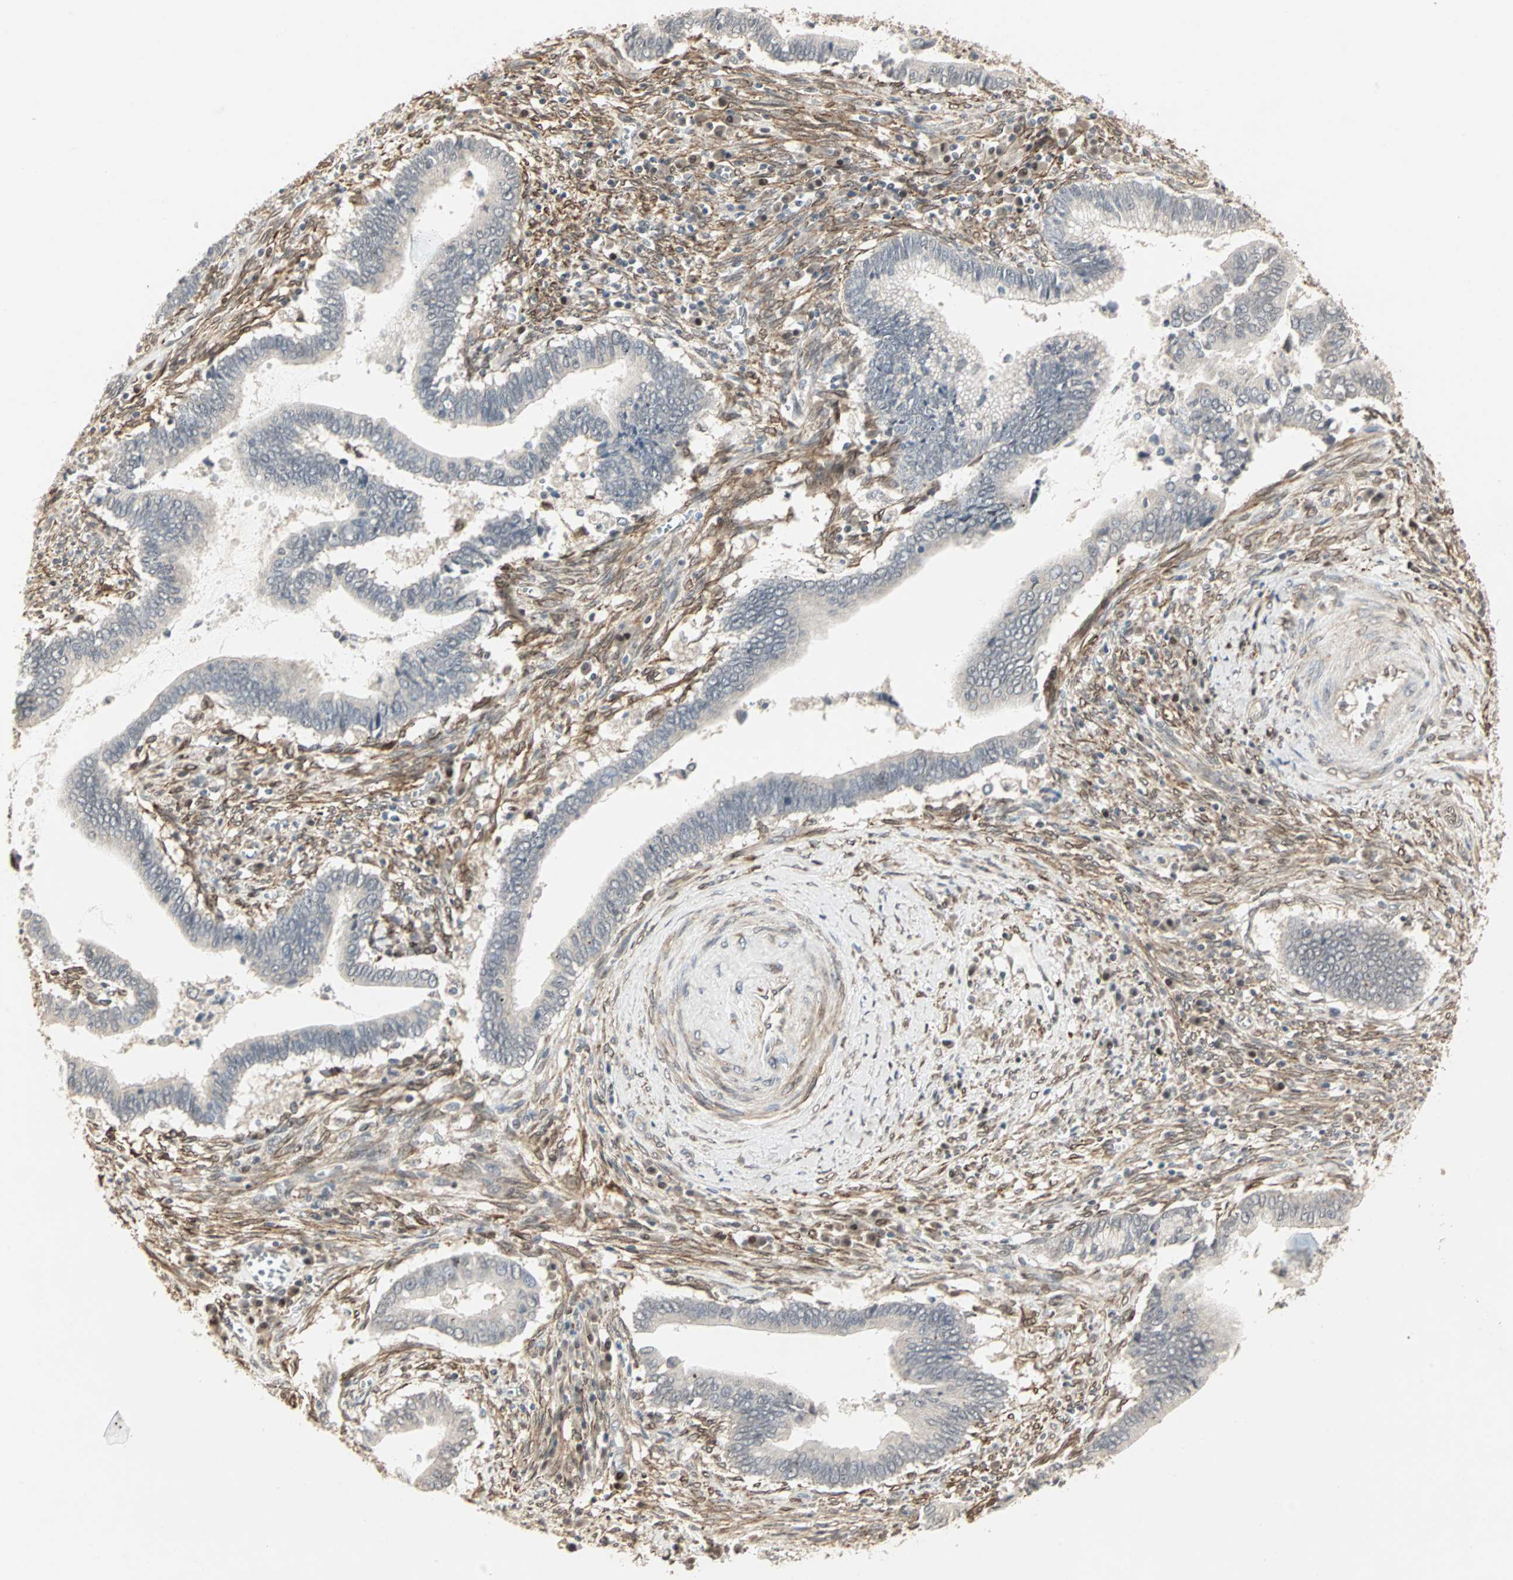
{"staining": {"intensity": "negative", "quantity": "none", "location": "none"}, "tissue": "cervical cancer", "cell_type": "Tumor cells", "image_type": "cancer", "snomed": [{"axis": "morphology", "description": "Adenocarcinoma, NOS"}, {"axis": "topography", "description": "Cervix"}], "caption": "Photomicrograph shows no protein positivity in tumor cells of cervical adenocarcinoma tissue.", "gene": "TRPV4", "patient": {"sex": "female", "age": 44}}